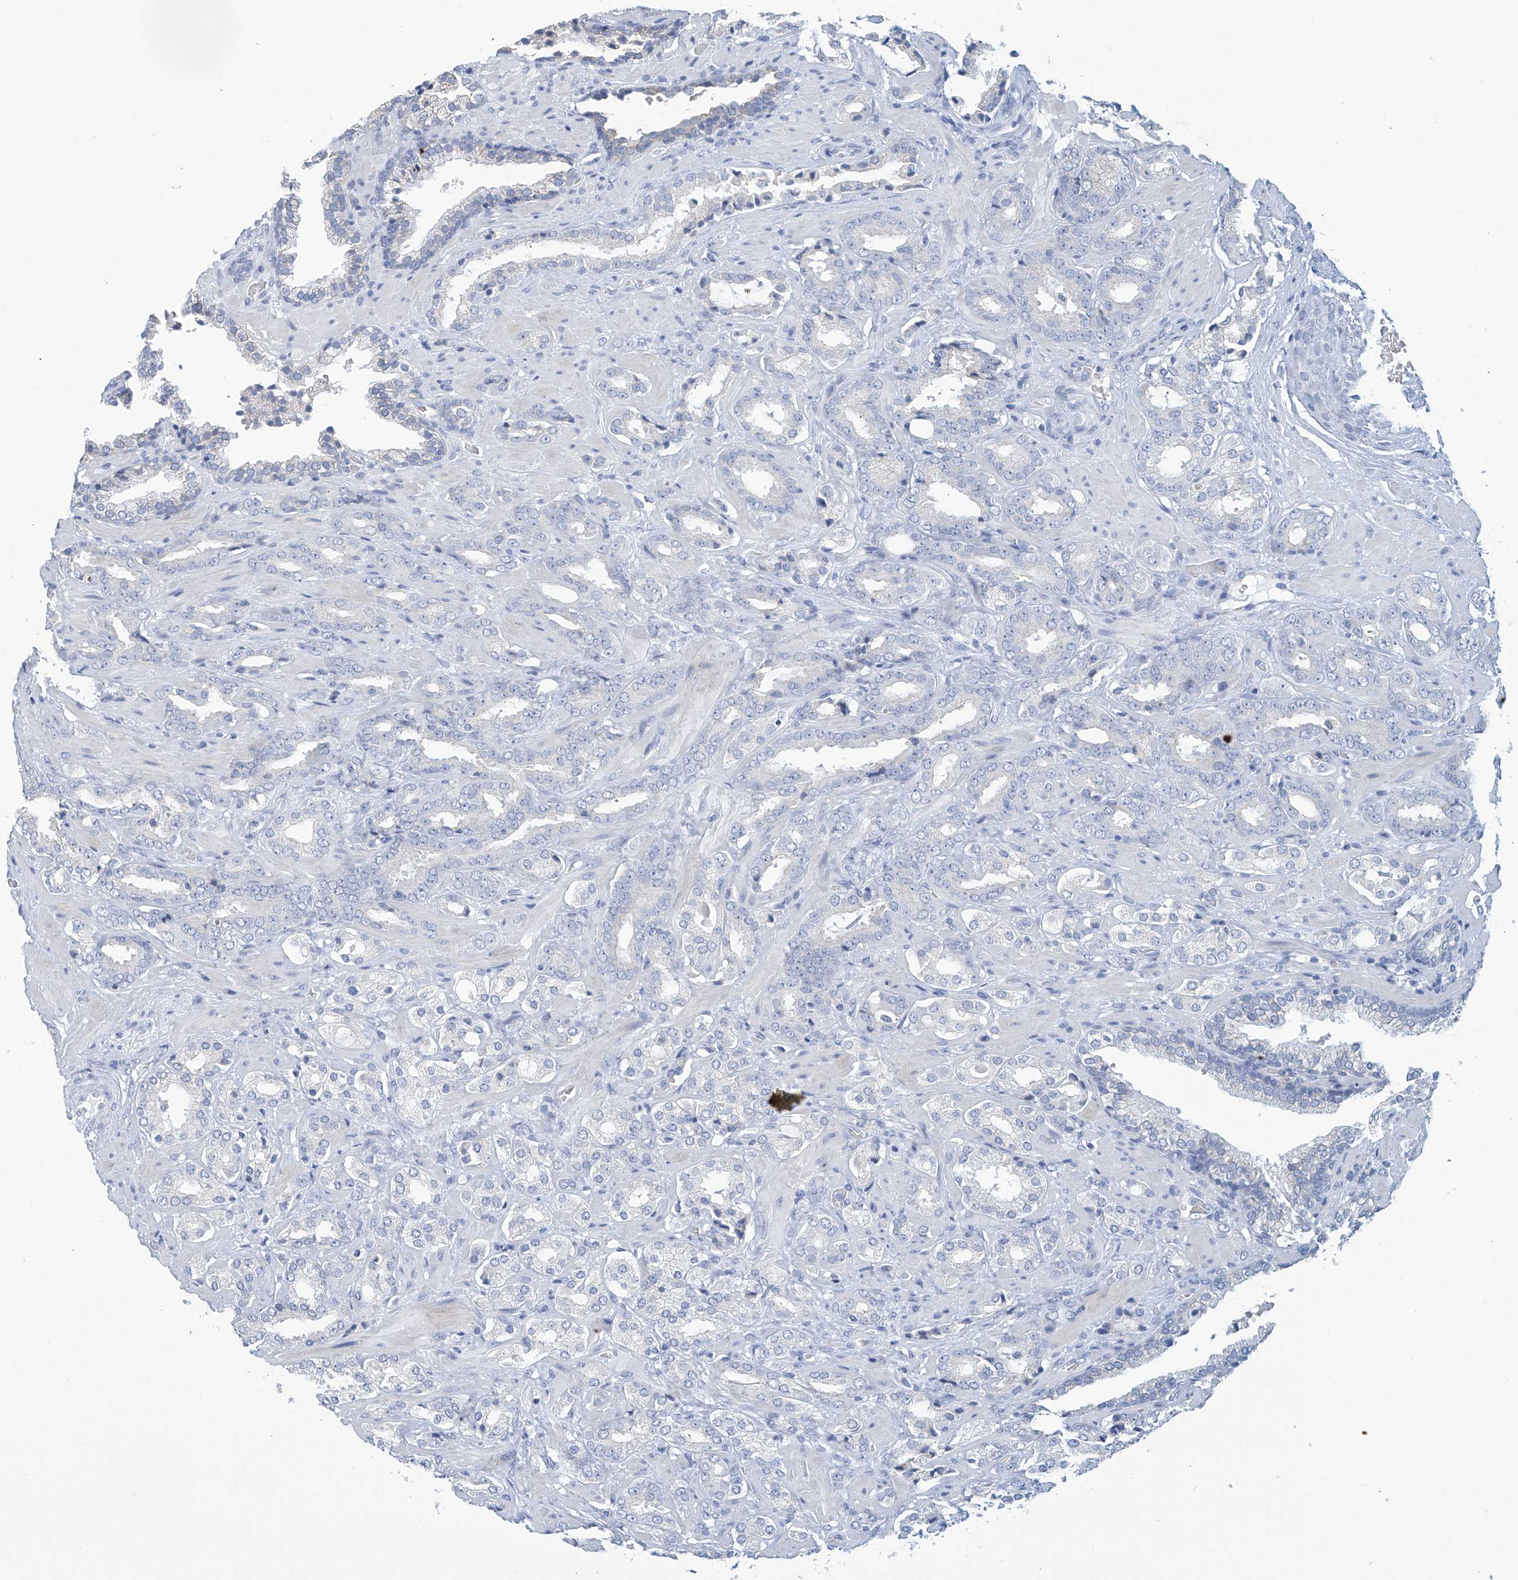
{"staining": {"intensity": "negative", "quantity": "none", "location": "none"}, "tissue": "prostate cancer", "cell_type": "Tumor cells", "image_type": "cancer", "snomed": [{"axis": "morphology", "description": "Adenocarcinoma, High grade"}, {"axis": "topography", "description": "Prostate"}], "caption": "There is no significant positivity in tumor cells of high-grade adenocarcinoma (prostate).", "gene": "DSP", "patient": {"sex": "male", "age": 64}}